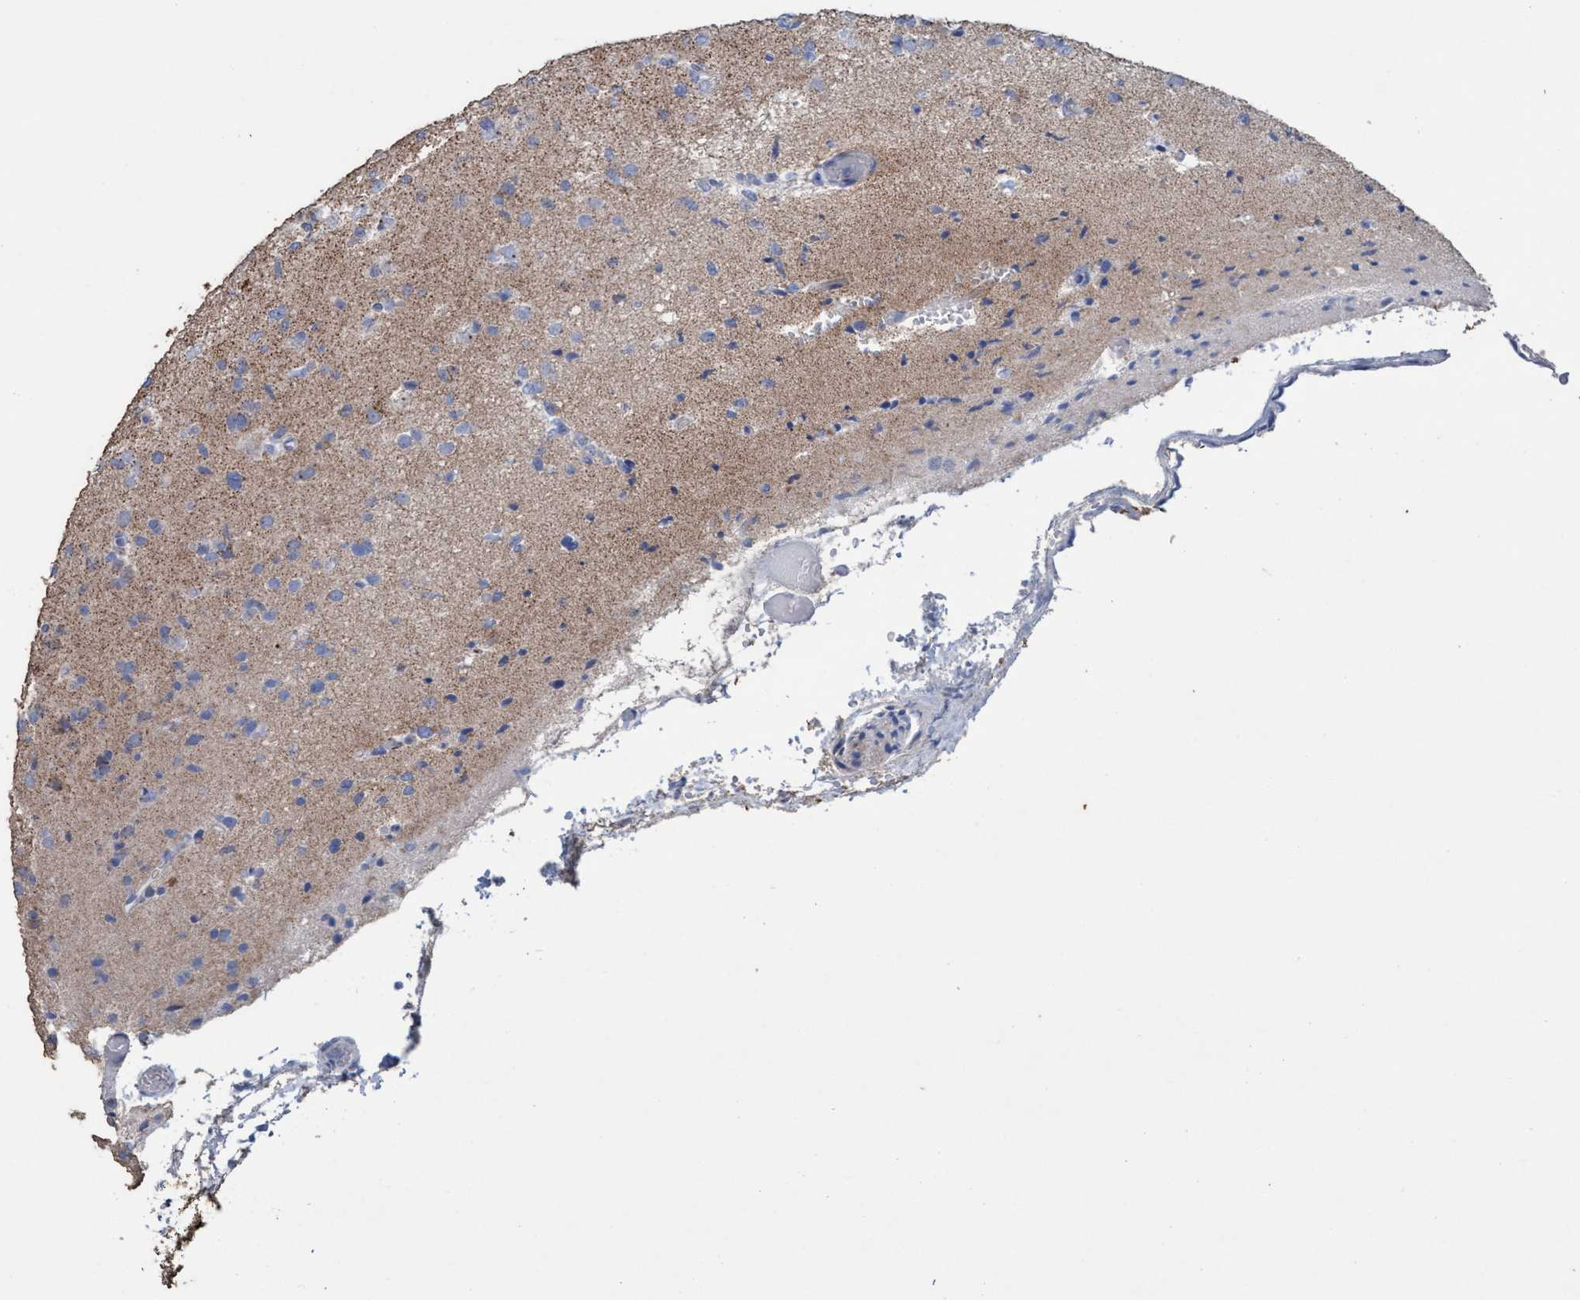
{"staining": {"intensity": "negative", "quantity": "none", "location": "none"}, "tissue": "glioma", "cell_type": "Tumor cells", "image_type": "cancer", "snomed": [{"axis": "morphology", "description": "Glioma, malignant, Low grade"}, {"axis": "topography", "description": "Brain"}], "caption": "Glioma was stained to show a protein in brown. There is no significant staining in tumor cells.", "gene": "RSAD1", "patient": {"sex": "female", "age": 22}}